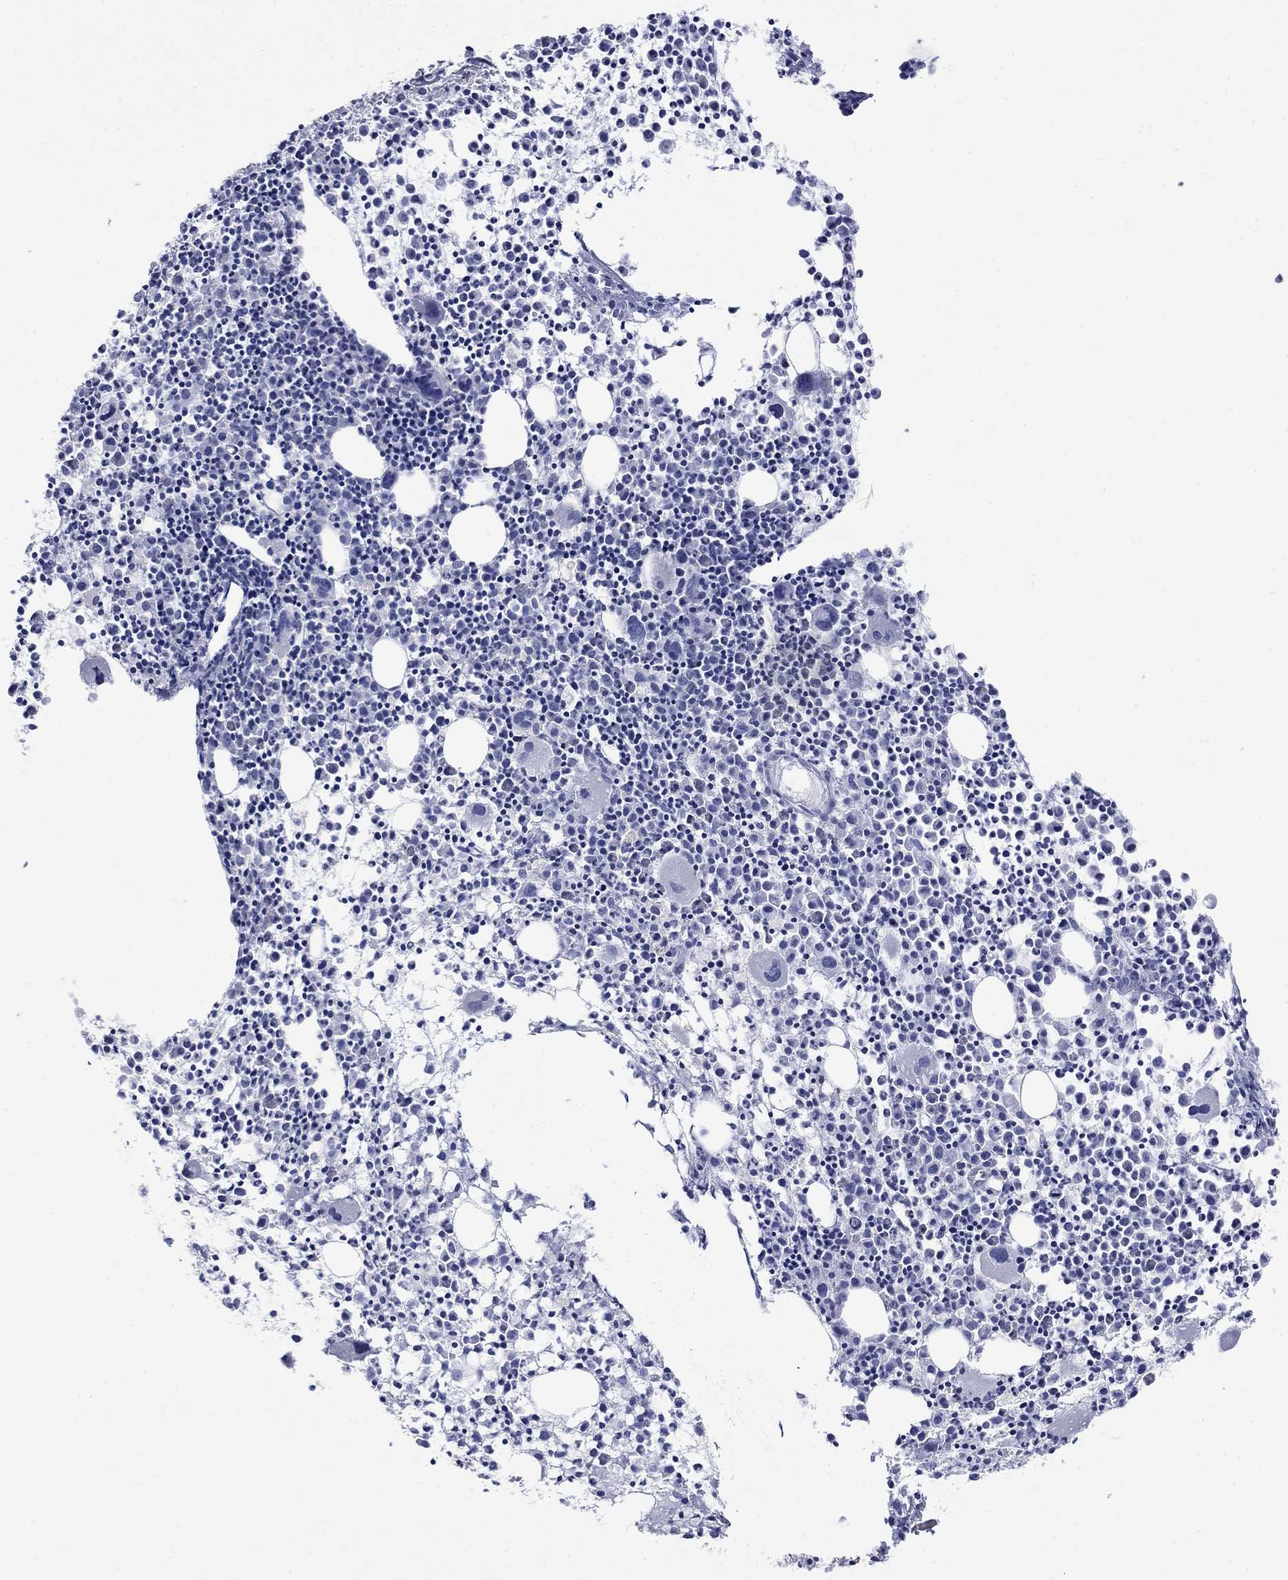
{"staining": {"intensity": "negative", "quantity": "none", "location": "none"}, "tissue": "bone marrow", "cell_type": "Hematopoietic cells", "image_type": "normal", "snomed": [{"axis": "morphology", "description": "Normal tissue, NOS"}, {"axis": "morphology", "description": "Inflammation, NOS"}, {"axis": "topography", "description": "Bone marrow"}], "caption": "High power microscopy photomicrograph of an immunohistochemistry image of benign bone marrow, revealing no significant staining in hematopoietic cells.", "gene": "PTPRZ1", "patient": {"sex": "male", "age": 3}}